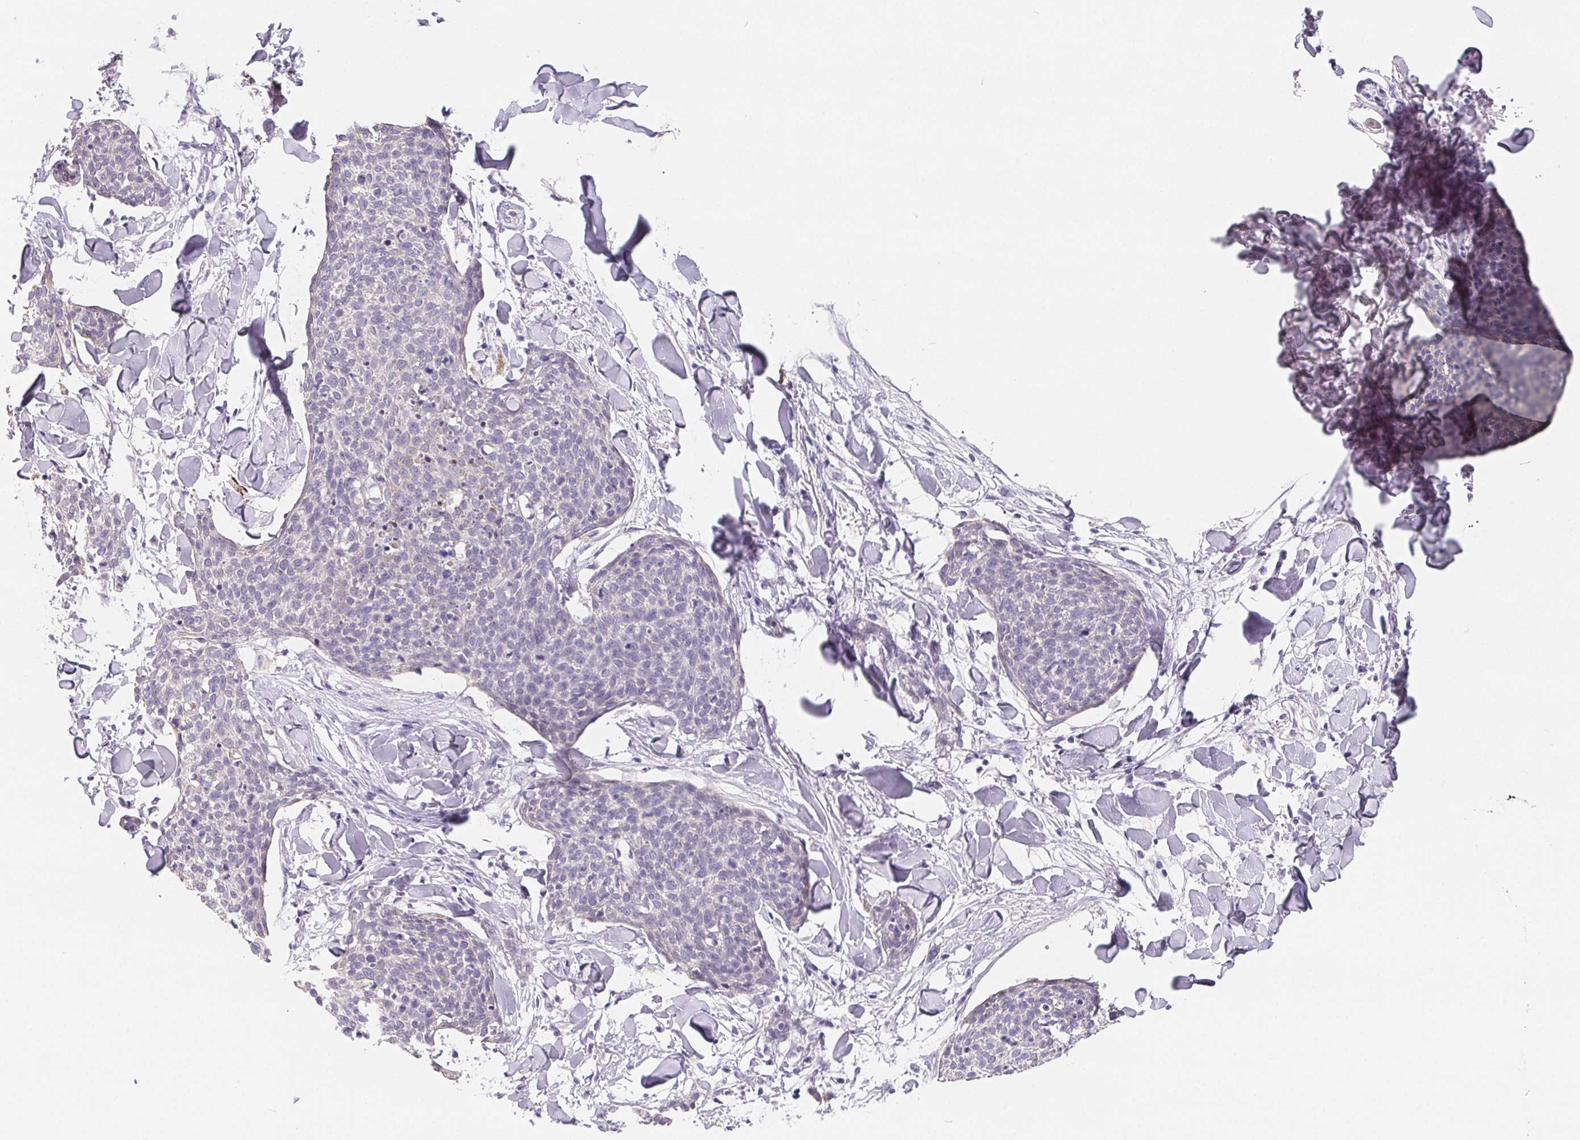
{"staining": {"intensity": "negative", "quantity": "none", "location": "none"}, "tissue": "skin cancer", "cell_type": "Tumor cells", "image_type": "cancer", "snomed": [{"axis": "morphology", "description": "Squamous cell carcinoma, NOS"}, {"axis": "topography", "description": "Skin"}, {"axis": "topography", "description": "Vulva"}], "caption": "This is an immunohistochemistry (IHC) image of skin cancer (squamous cell carcinoma). There is no positivity in tumor cells.", "gene": "FDX1", "patient": {"sex": "female", "age": 75}}